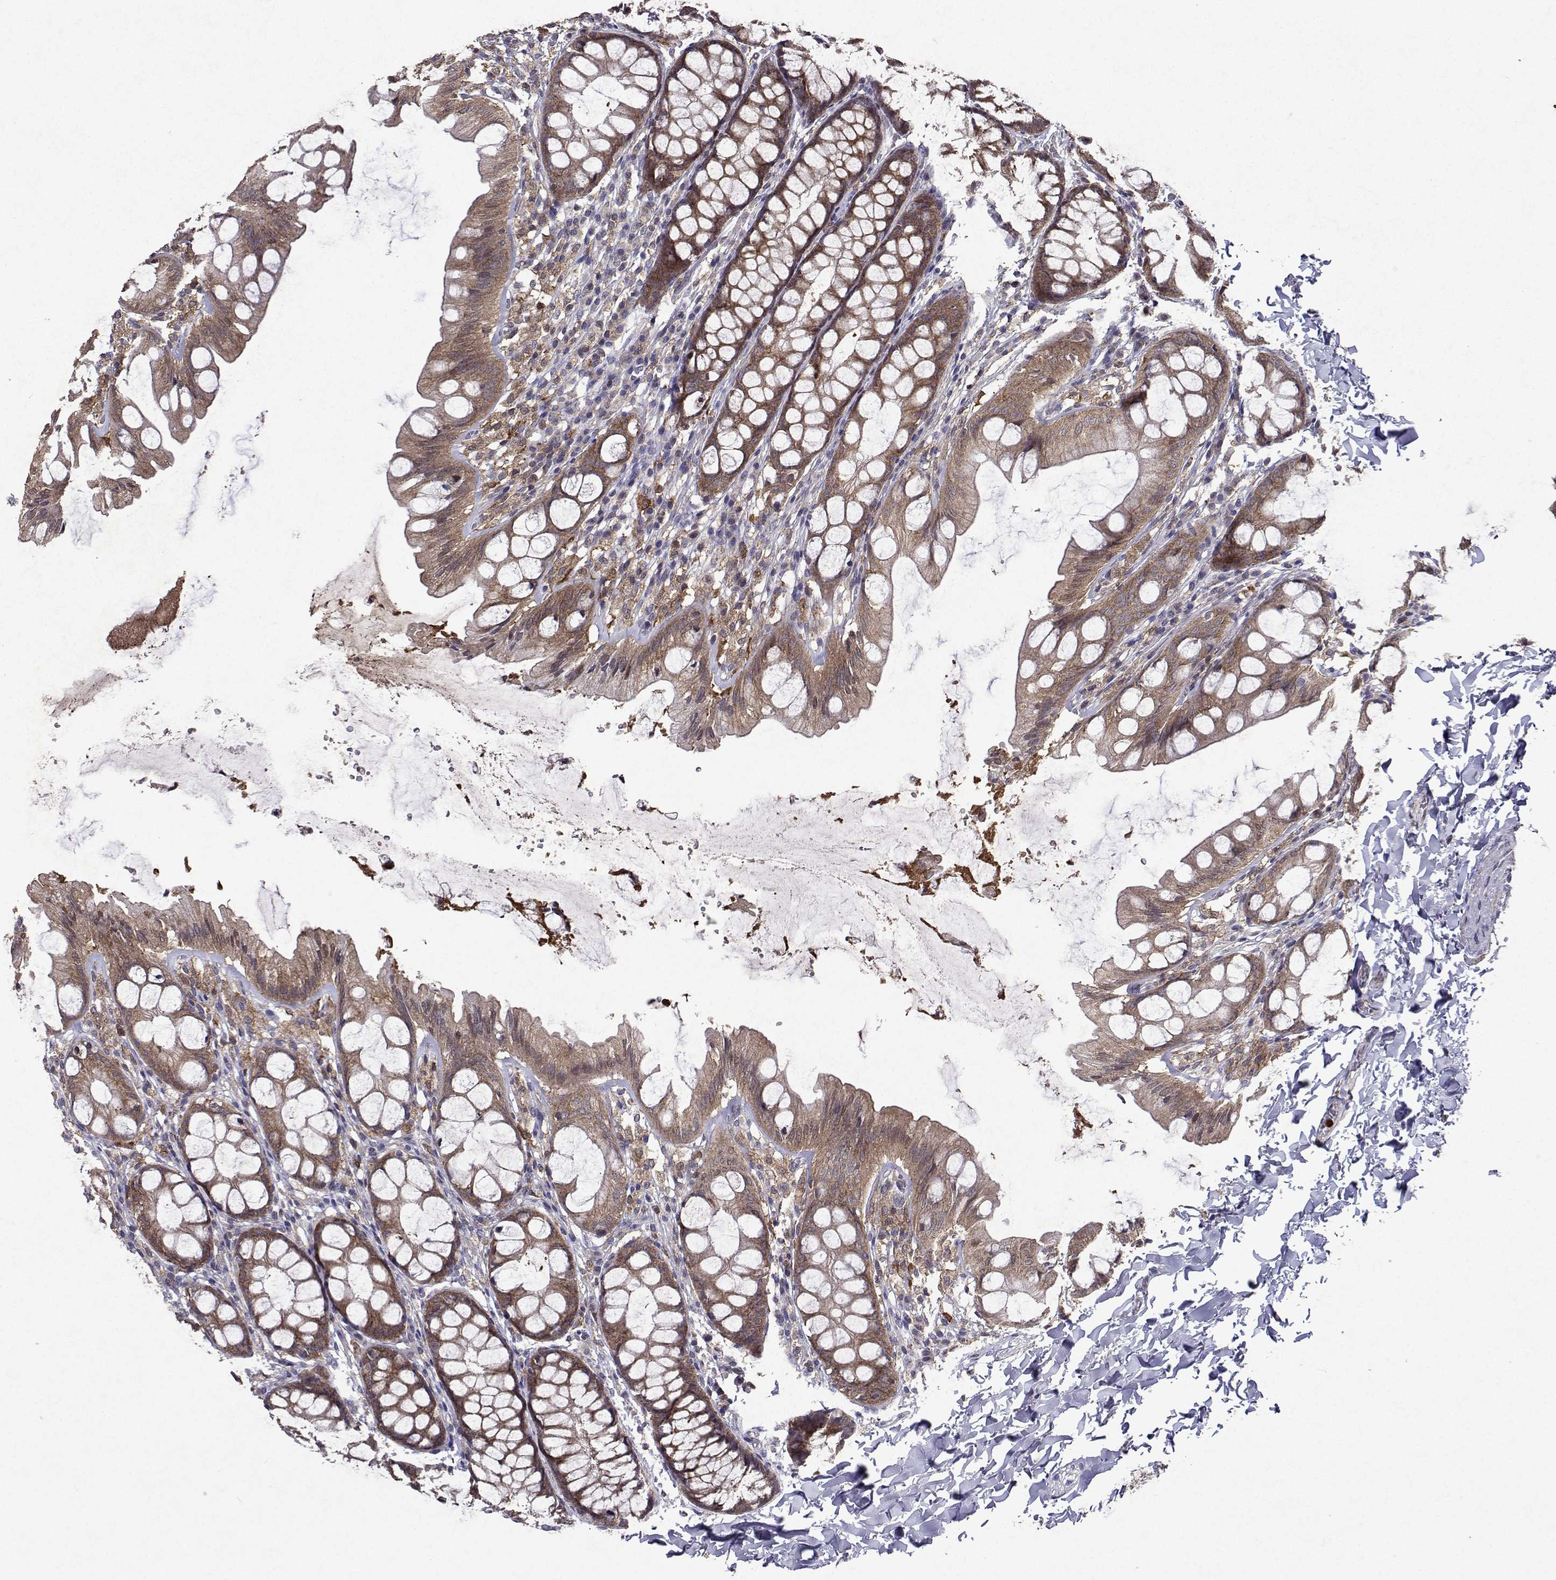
{"staining": {"intensity": "moderate", "quantity": ">75%", "location": "cytoplasmic/membranous"}, "tissue": "colon", "cell_type": "Endothelial cells", "image_type": "normal", "snomed": [{"axis": "morphology", "description": "Normal tissue, NOS"}, {"axis": "topography", "description": "Colon"}], "caption": "The photomicrograph shows immunohistochemical staining of benign colon. There is moderate cytoplasmic/membranous staining is appreciated in about >75% of endothelial cells.", "gene": "APAF1", "patient": {"sex": "male", "age": 47}}